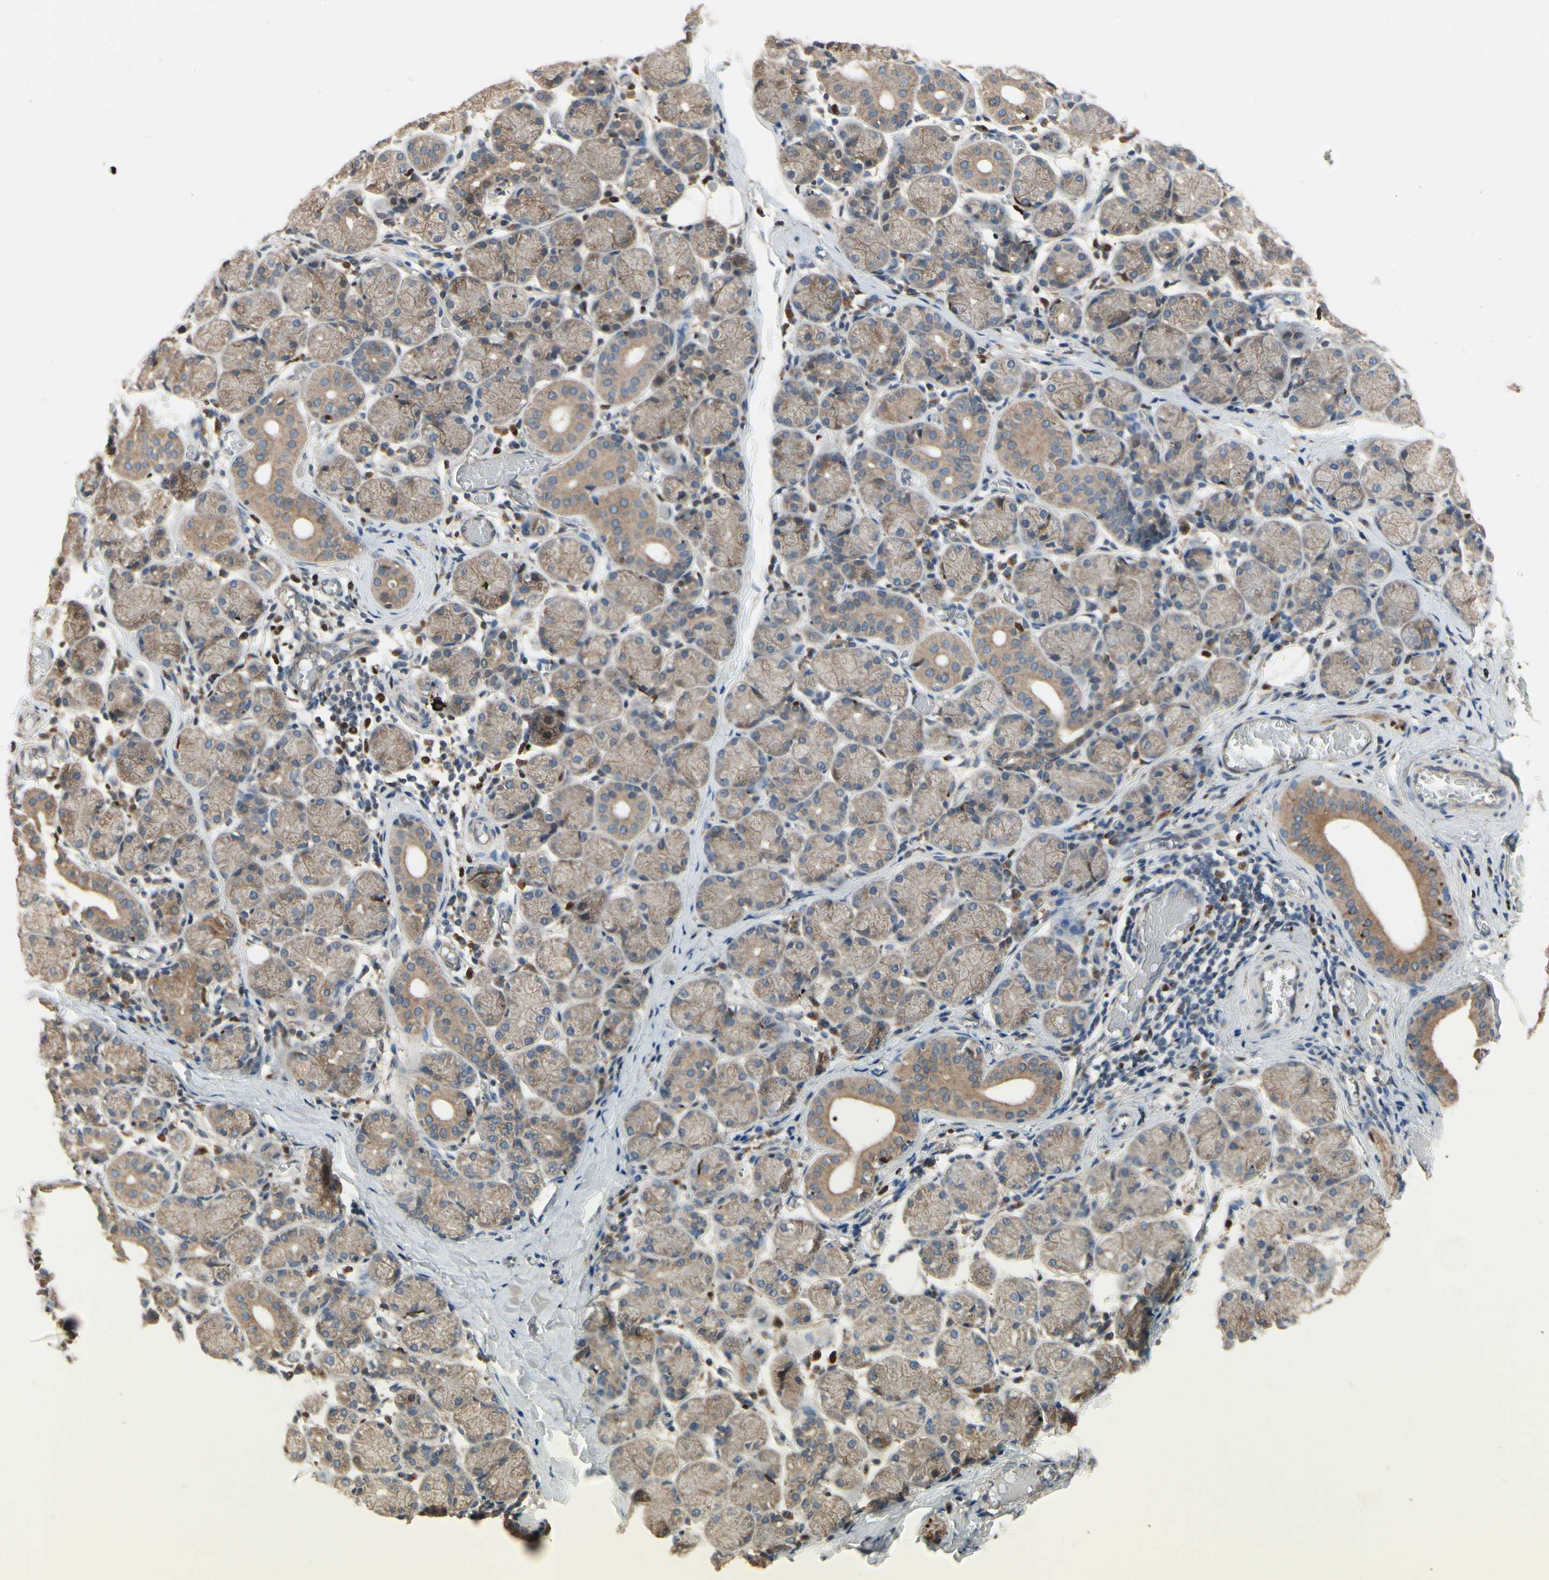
{"staining": {"intensity": "weak", "quantity": ">75%", "location": "cytoplasmic/membranous"}, "tissue": "salivary gland", "cell_type": "Glandular cells", "image_type": "normal", "snomed": [{"axis": "morphology", "description": "Normal tissue, NOS"}, {"axis": "topography", "description": "Salivary gland"}], "caption": "Salivary gland stained with DAB (3,3'-diaminobenzidine) immunohistochemistry demonstrates low levels of weak cytoplasmic/membranous staining in about >75% of glandular cells. (DAB (3,3'-diaminobenzidine) IHC with brightfield microscopy, high magnification).", "gene": "CGREF1", "patient": {"sex": "female", "age": 24}}